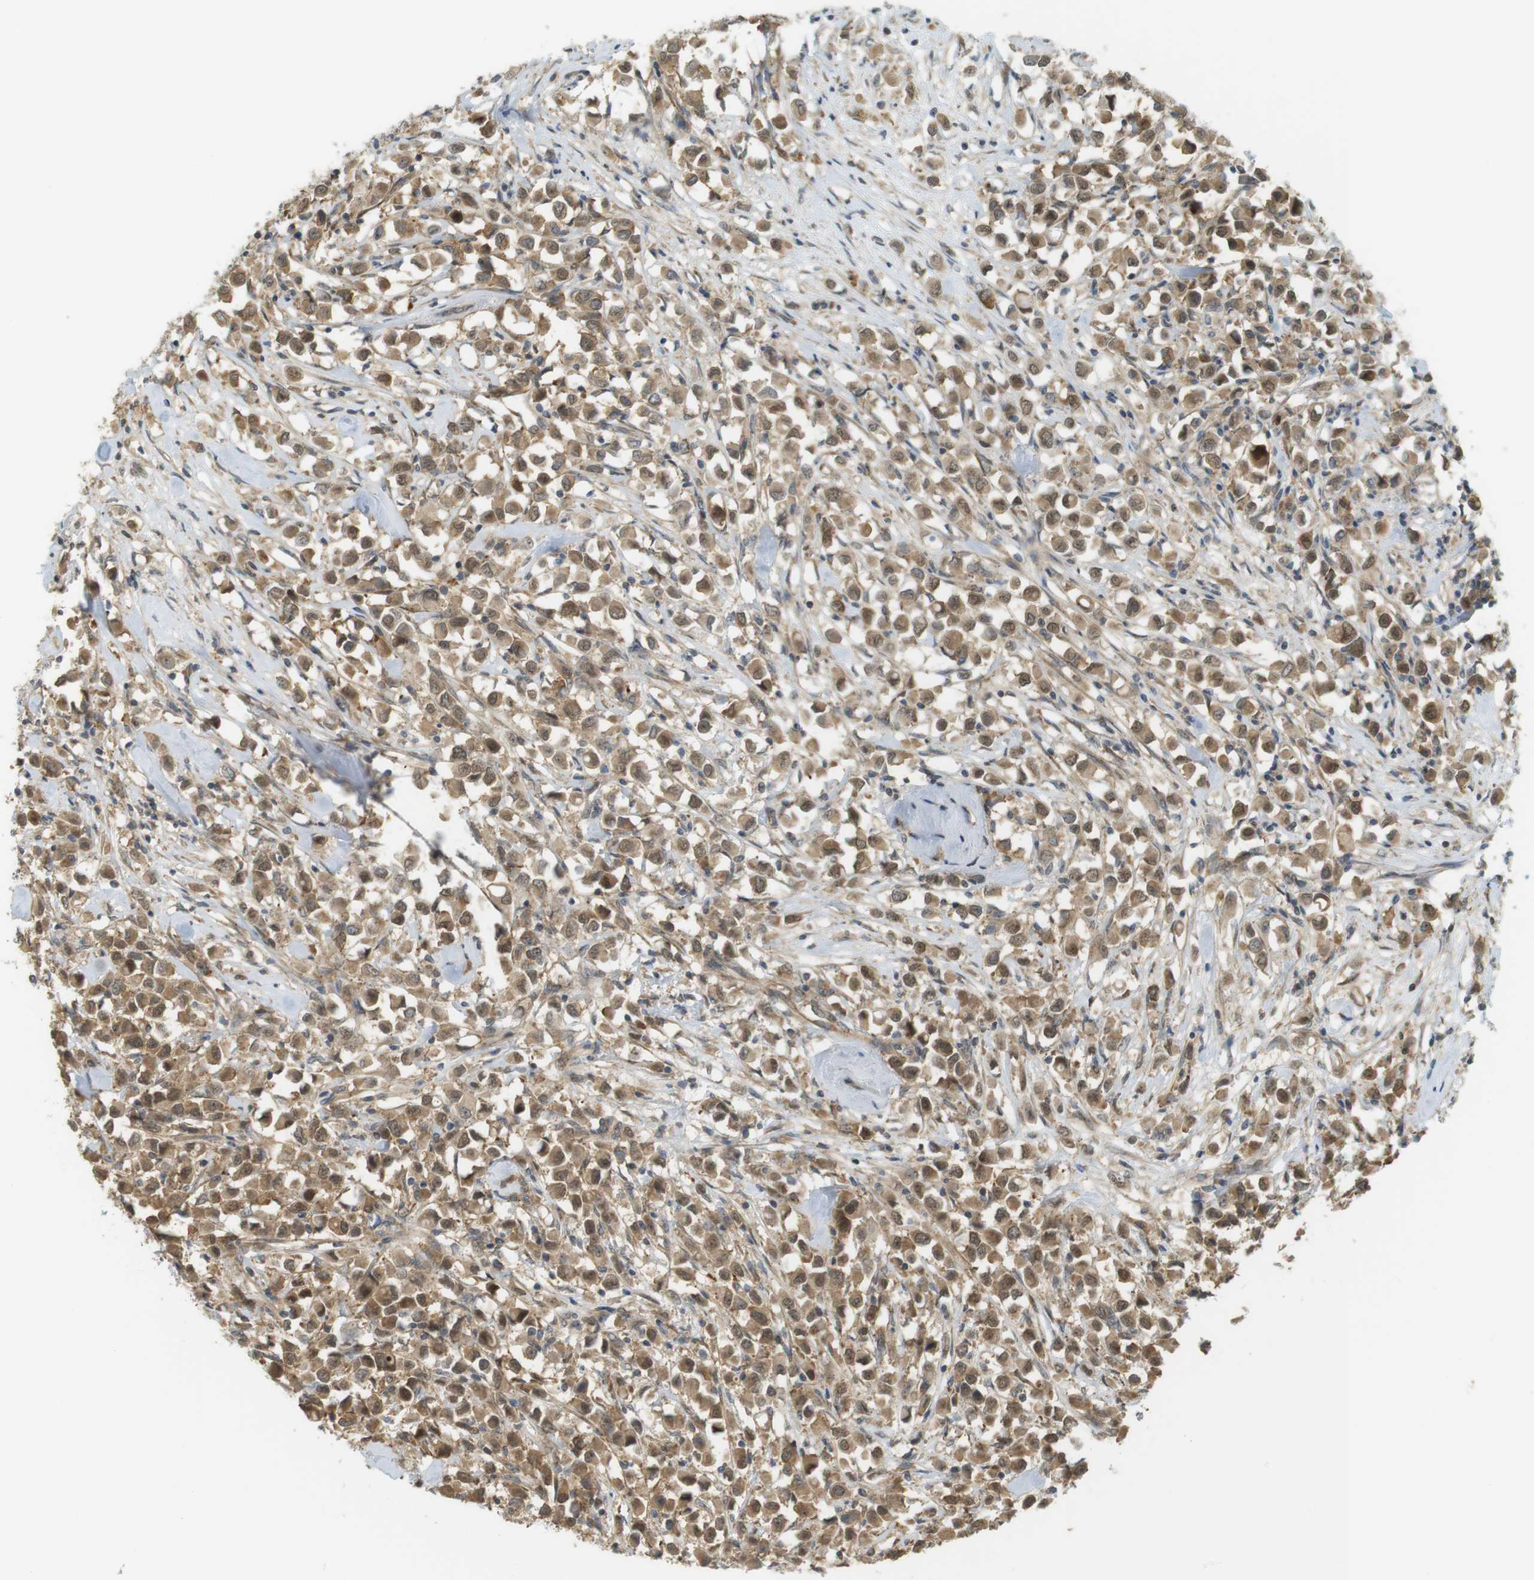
{"staining": {"intensity": "moderate", "quantity": ">75%", "location": "cytoplasmic/membranous,nuclear"}, "tissue": "breast cancer", "cell_type": "Tumor cells", "image_type": "cancer", "snomed": [{"axis": "morphology", "description": "Duct carcinoma"}, {"axis": "topography", "description": "Breast"}], "caption": "Intraductal carcinoma (breast) stained with DAB IHC displays medium levels of moderate cytoplasmic/membranous and nuclear positivity in about >75% of tumor cells.", "gene": "PA2G4", "patient": {"sex": "female", "age": 61}}